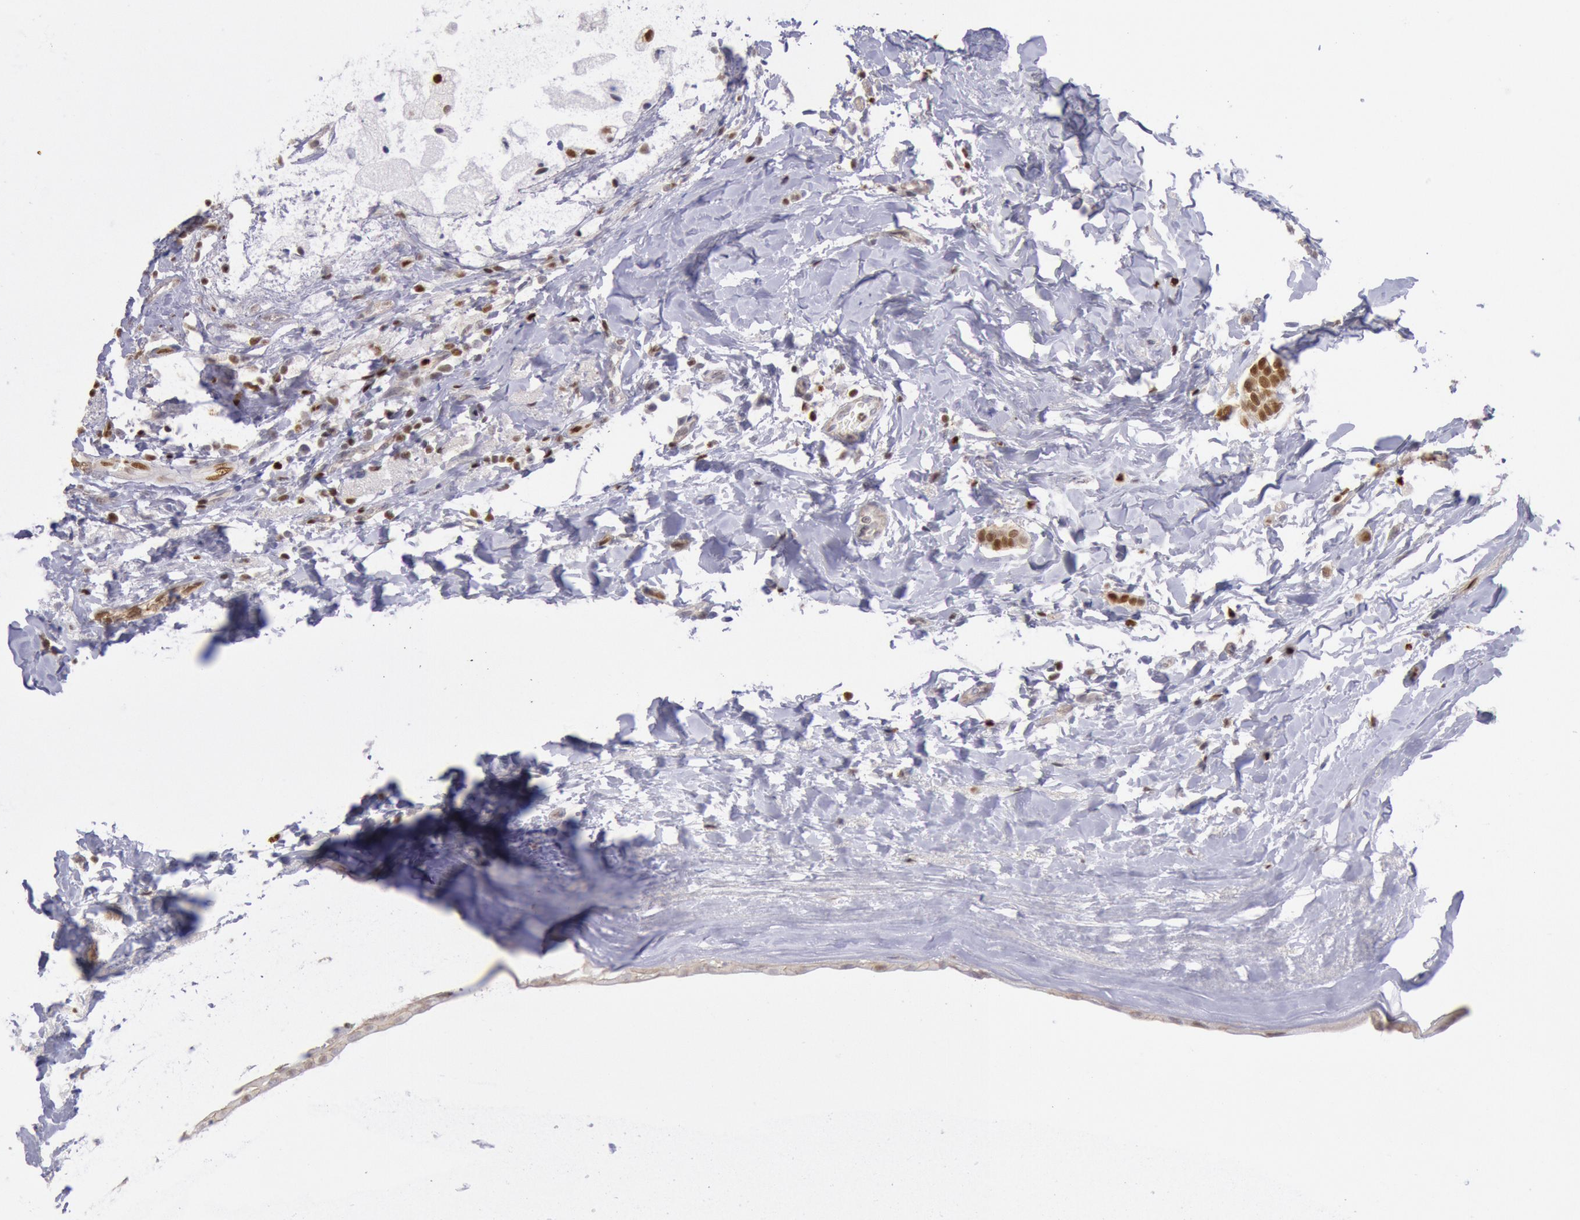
{"staining": {"intensity": "moderate", "quantity": ">75%", "location": "cytoplasmic/membranous,nuclear"}, "tissue": "breast cancer", "cell_type": "Tumor cells", "image_type": "cancer", "snomed": [{"axis": "morphology", "description": "Duct carcinoma"}, {"axis": "topography", "description": "Breast"}], "caption": "IHC (DAB (3,3'-diaminobenzidine)) staining of human infiltrating ductal carcinoma (breast) shows moderate cytoplasmic/membranous and nuclear protein positivity in approximately >75% of tumor cells.", "gene": "RPS6KA5", "patient": {"sex": "female", "age": 54}}